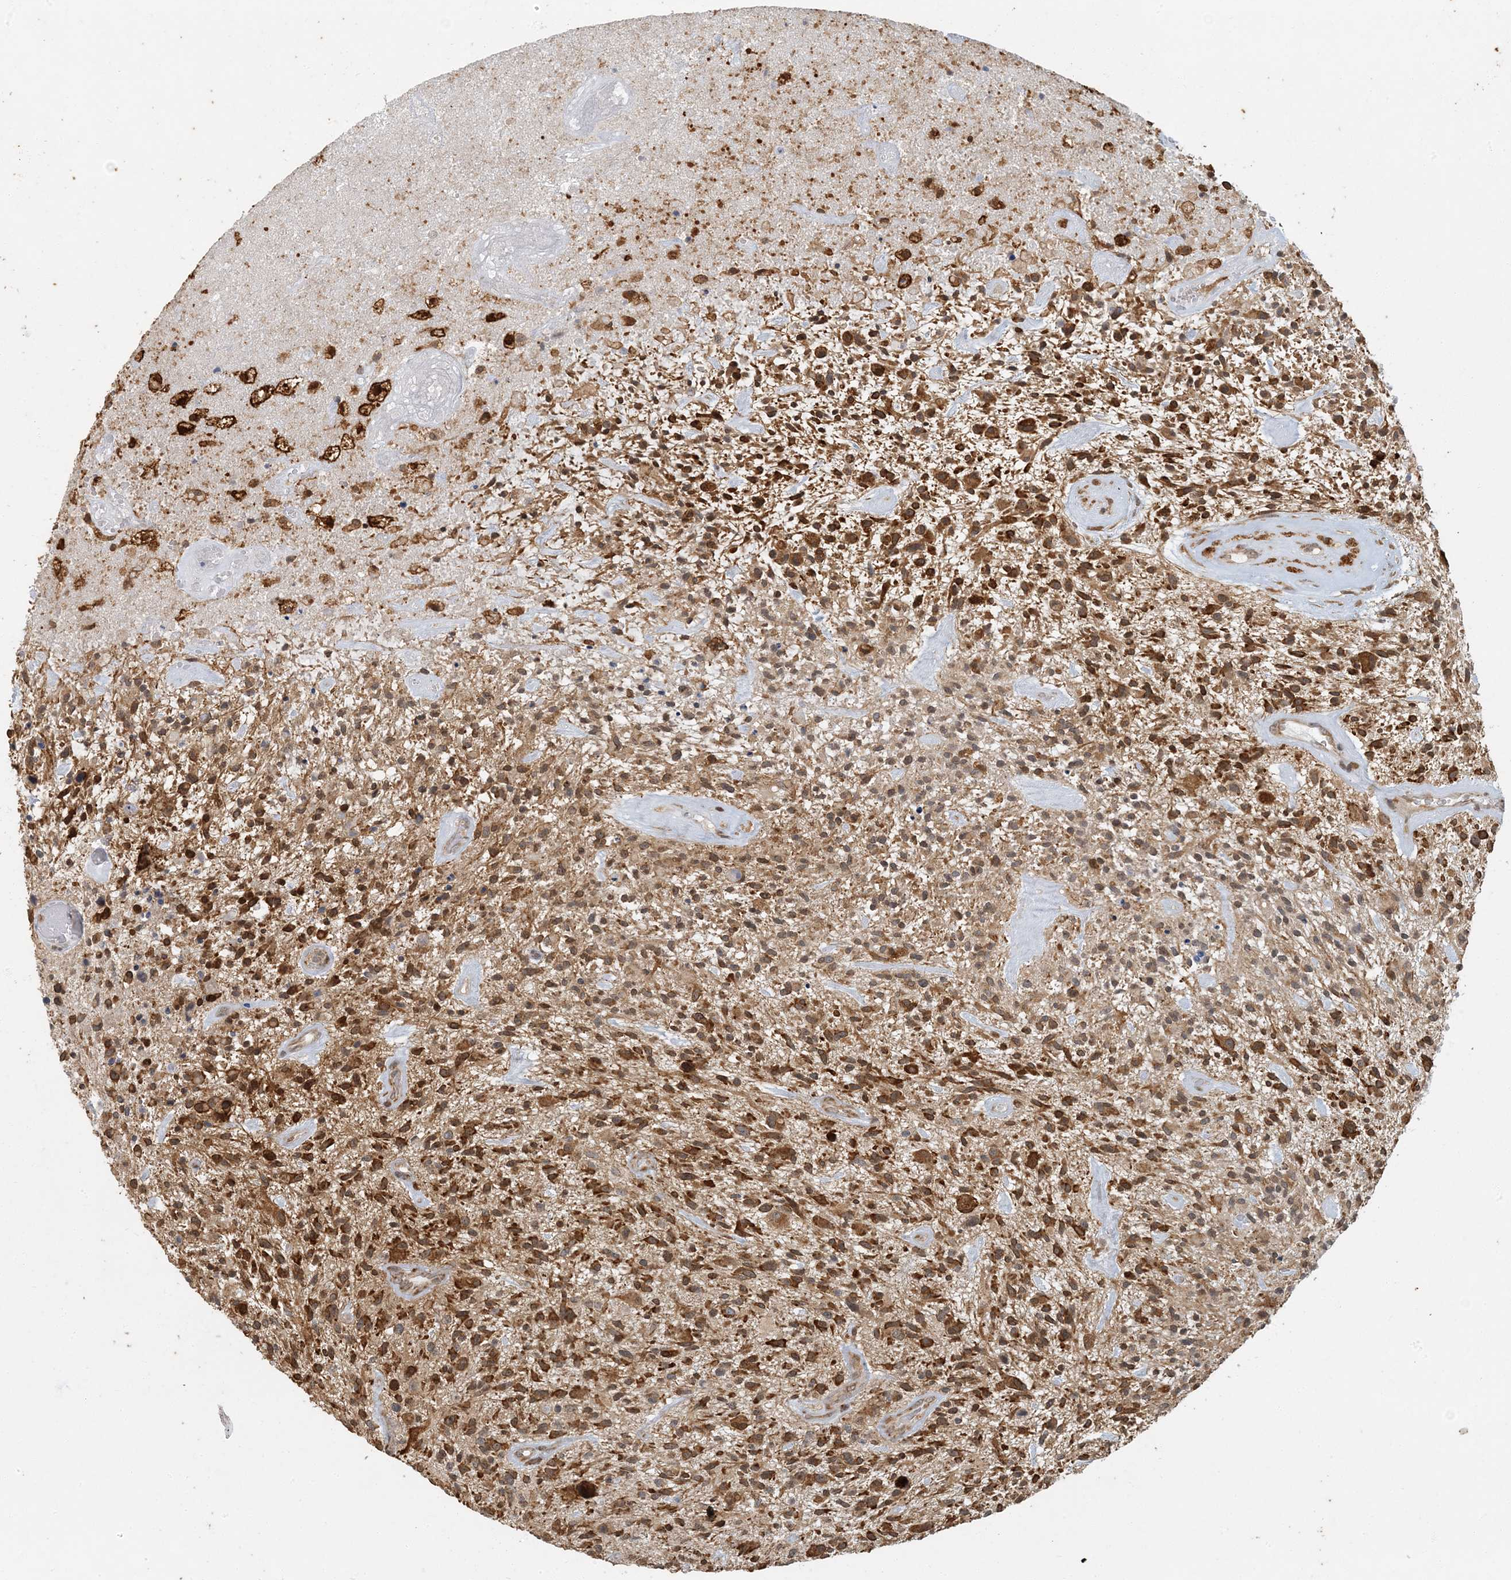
{"staining": {"intensity": "strong", "quantity": ">75%", "location": "cytoplasmic/membranous,nuclear"}, "tissue": "glioma", "cell_type": "Tumor cells", "image_type": "cancer", "snomed": [{"axis": "morphology", "description": "Glioma, malignant, High grade"}, {"axis": "topography", "description": "Brain"}], "caption": "High-grade glioma (malignant) stained for a protein demonstrates strong cytoplasmic/membranous and nuclear positivity in tumor cells. The protein is stained brown, and the nuclei are stained in blue (DAB IHC with brightfield microscopy, high magnification).", "gene": "AK9", "patient": {"sex": "male", "age": 47}}